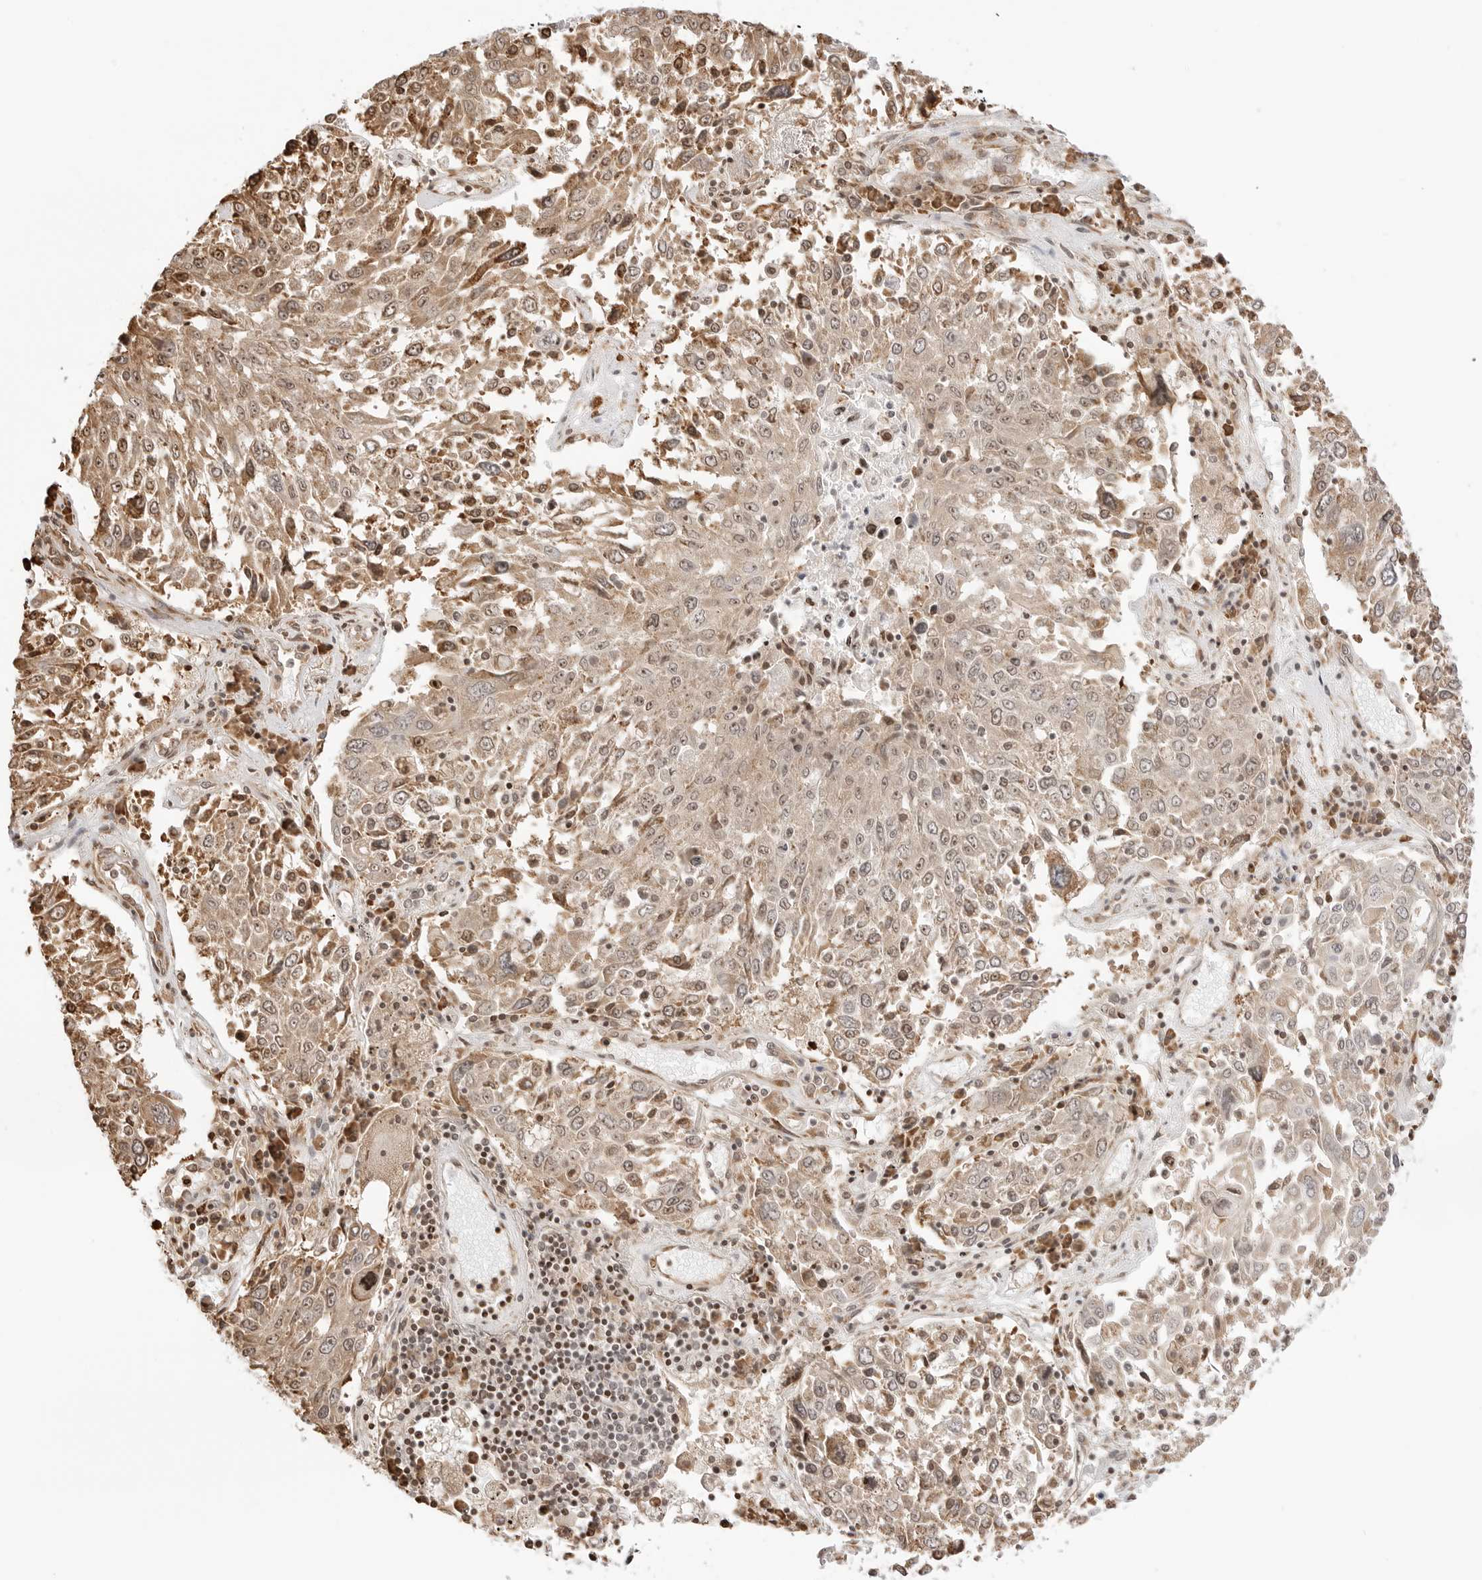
{"staining": {"intensity": "weak", "quantity": ">75%", "location": "cytoplasmic/membranous,nuclear"}, "tissue": "lung cancer", "cell_type": "Tumor cells", "image_type": "cancer", "snomed": [{"axis": "morphology", "description": "Squamous cell carcinoma, NOS"}, {"axis": "topography", "description": "Lung"}], "caption": "Lung cancer stained with a protein marker reveals weak staining in tumor cells.", "gene": "FKBP14", "patient": {"sex": "male", "age": 65}}